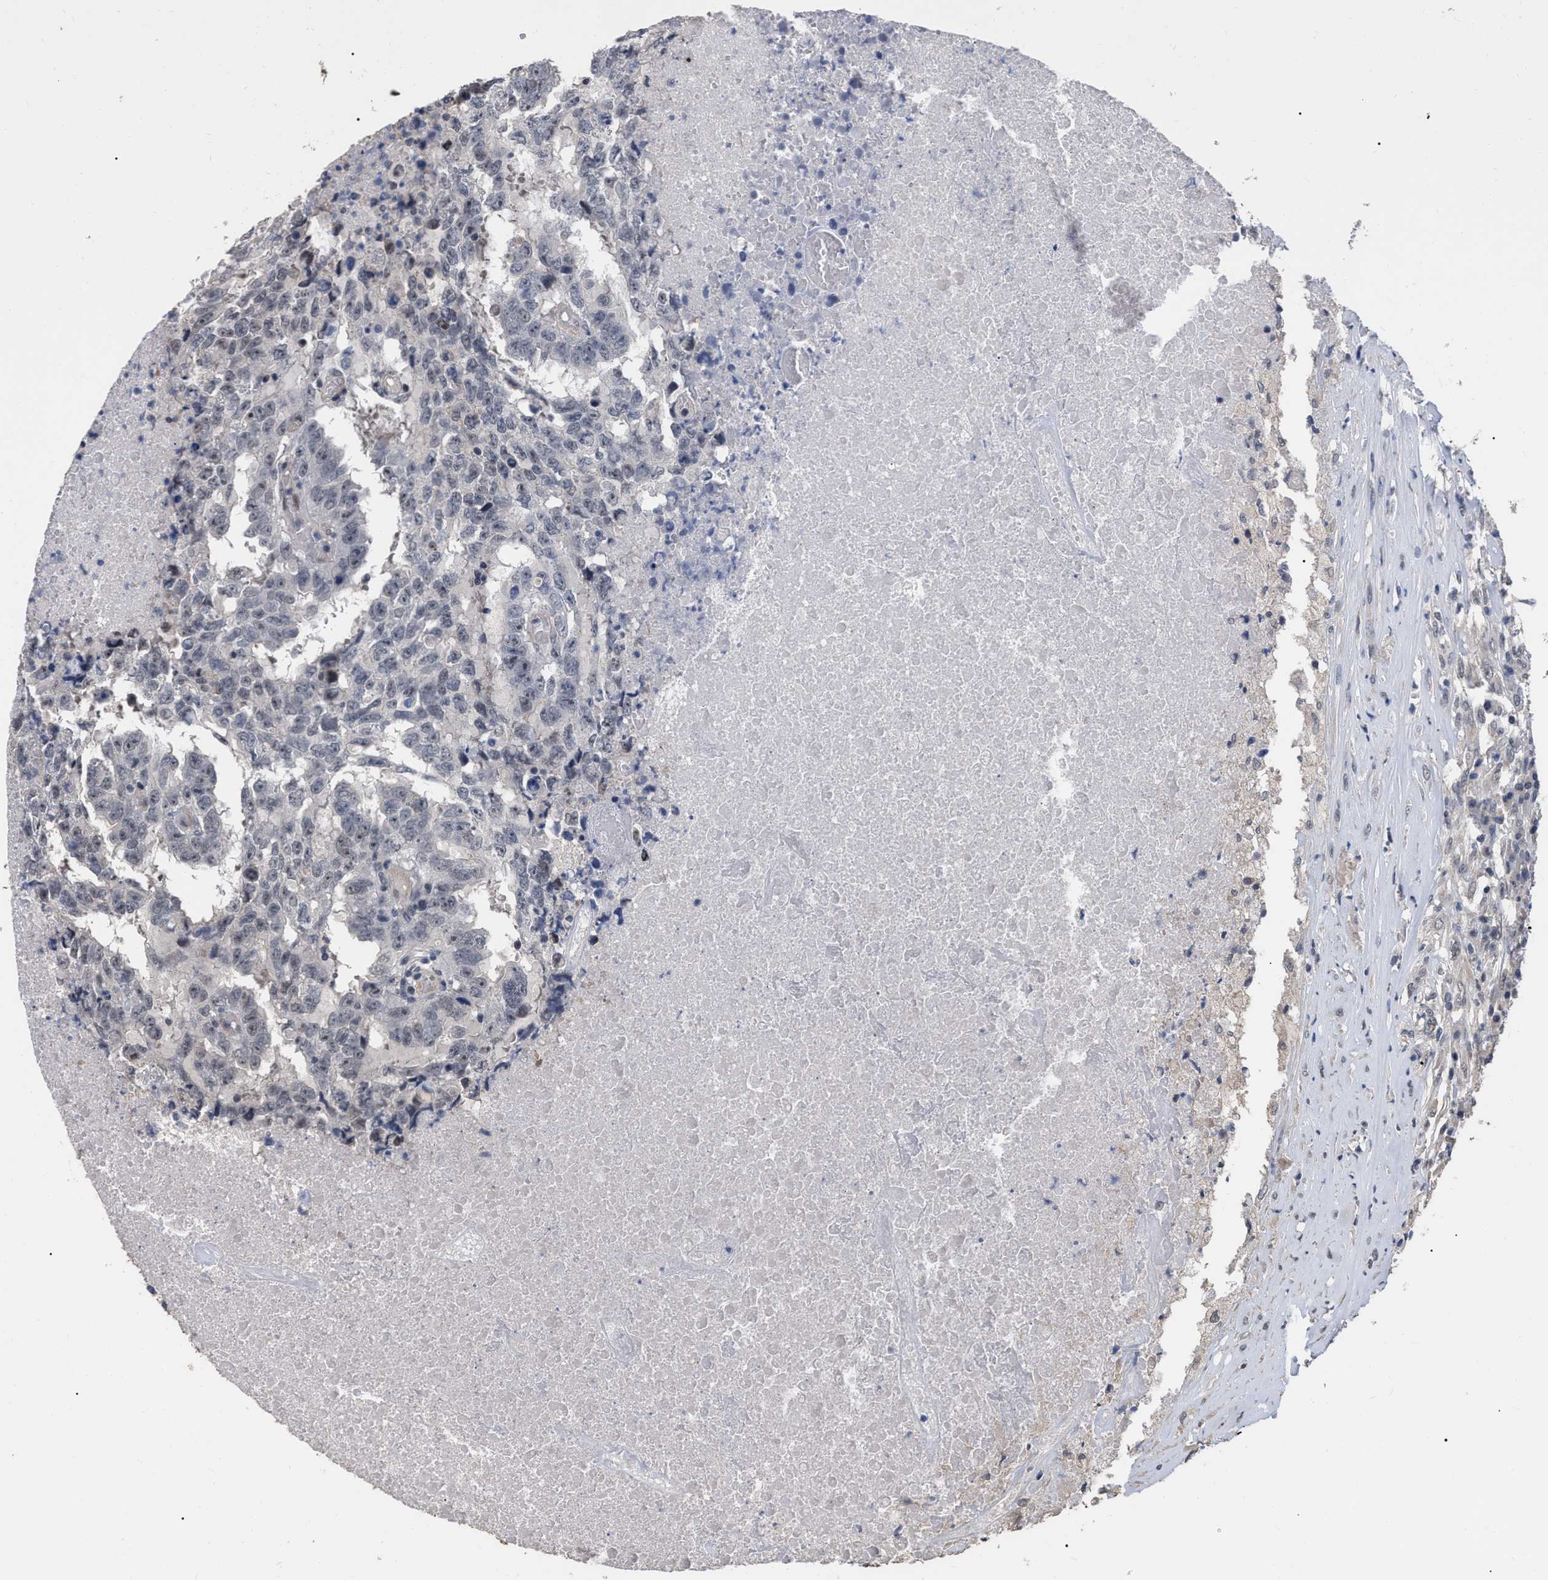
{"staining": {"intensity": "negative", "quantity": "none", "location": "none"}, "tissue": "testis cancer", "cell_type": "Tumor cells", "image_type": "cancer", "snomed": [{"axis": "morphology", "description": "Necrosis, NOS"}, {"axis": "morphology", "description": "Carcinoma, Embryonal, NOS"}, {"axis": "topography", "description": "Testis"}], "caption": "Immunohistochemistry (IHC) photomicrograph of testis embryonal carcinoma stained for a protein (brown), which displays no staining in tumor cells.", "gene": "JAZF1", "patient": {"sex": "male", "age": 19}}